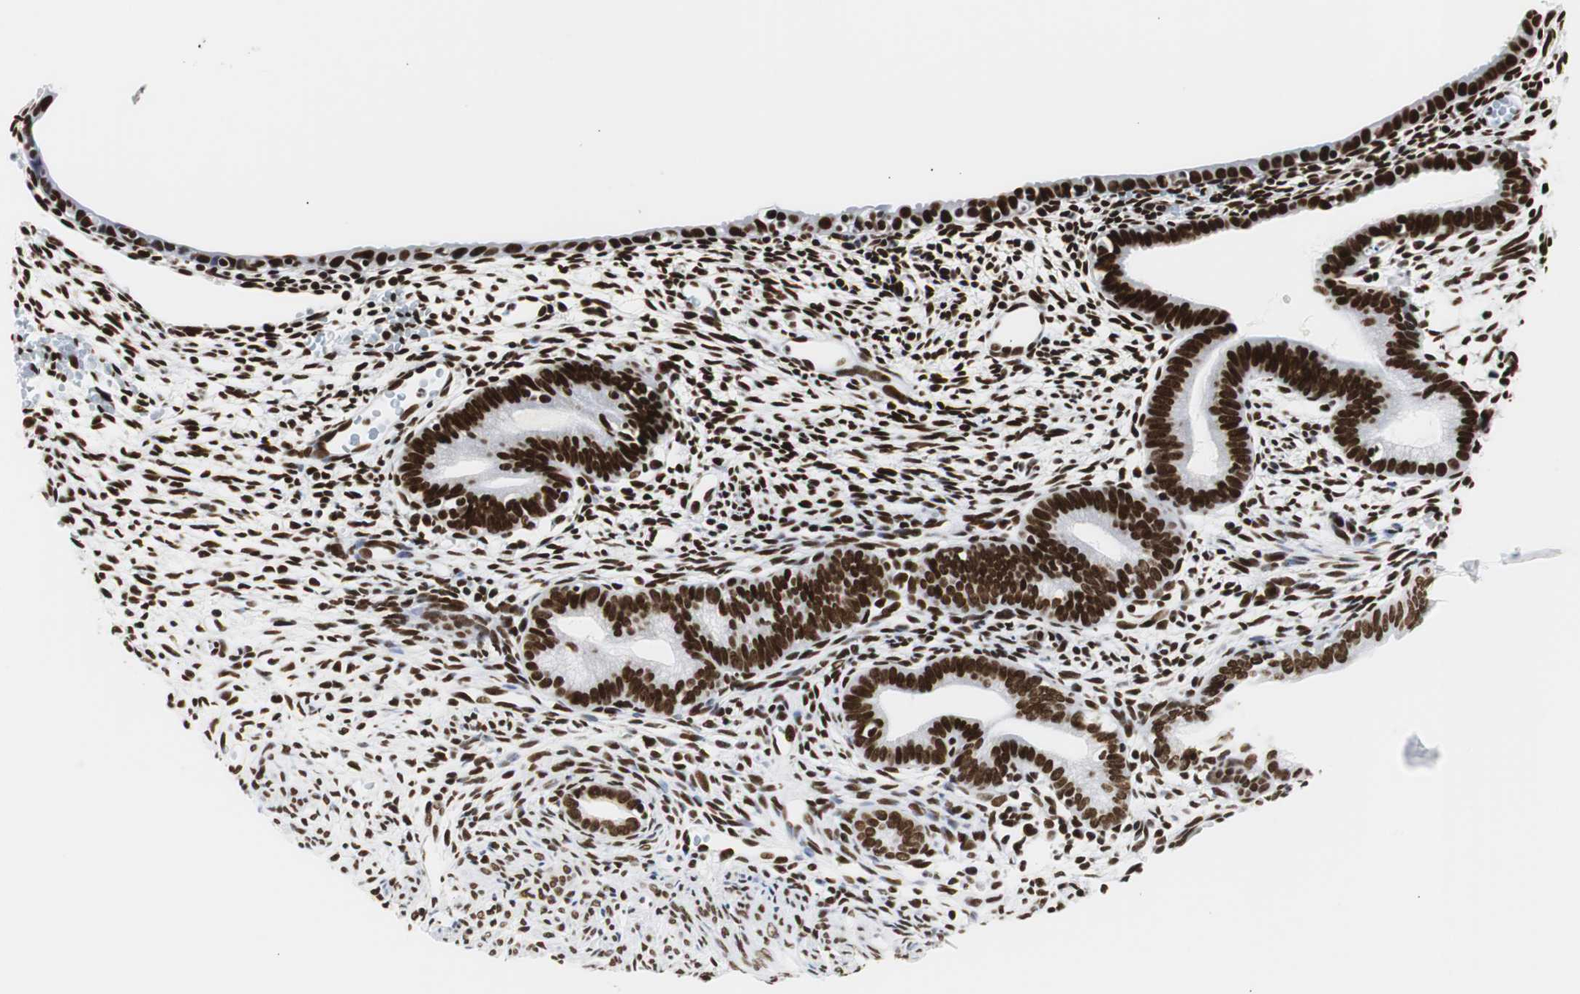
{"staining": {"intensity": "strong", "quantity": ">75%", "location": "nuclear"}, "tissue": "endometrium", "cell_type": "Cells in endometrial stroma", "image_type": "normal", "snomed": [{"axis": "morphology", "description": "Normal tissue, NOS"}, {"axis": "morphology", "description": "Atrophy, NOS"}, {"axis": "topography", "description": "Uterus"}, {"axis": "topography", "description": "Endometrium"}], "caption": "Endometrium stained for a protein (brown) shows strong nuclear positive staining in about >75% of cells in endometrial stroma.", "gene": "HNRNPH2", "patient": {"sex": "female", "age": 68}}